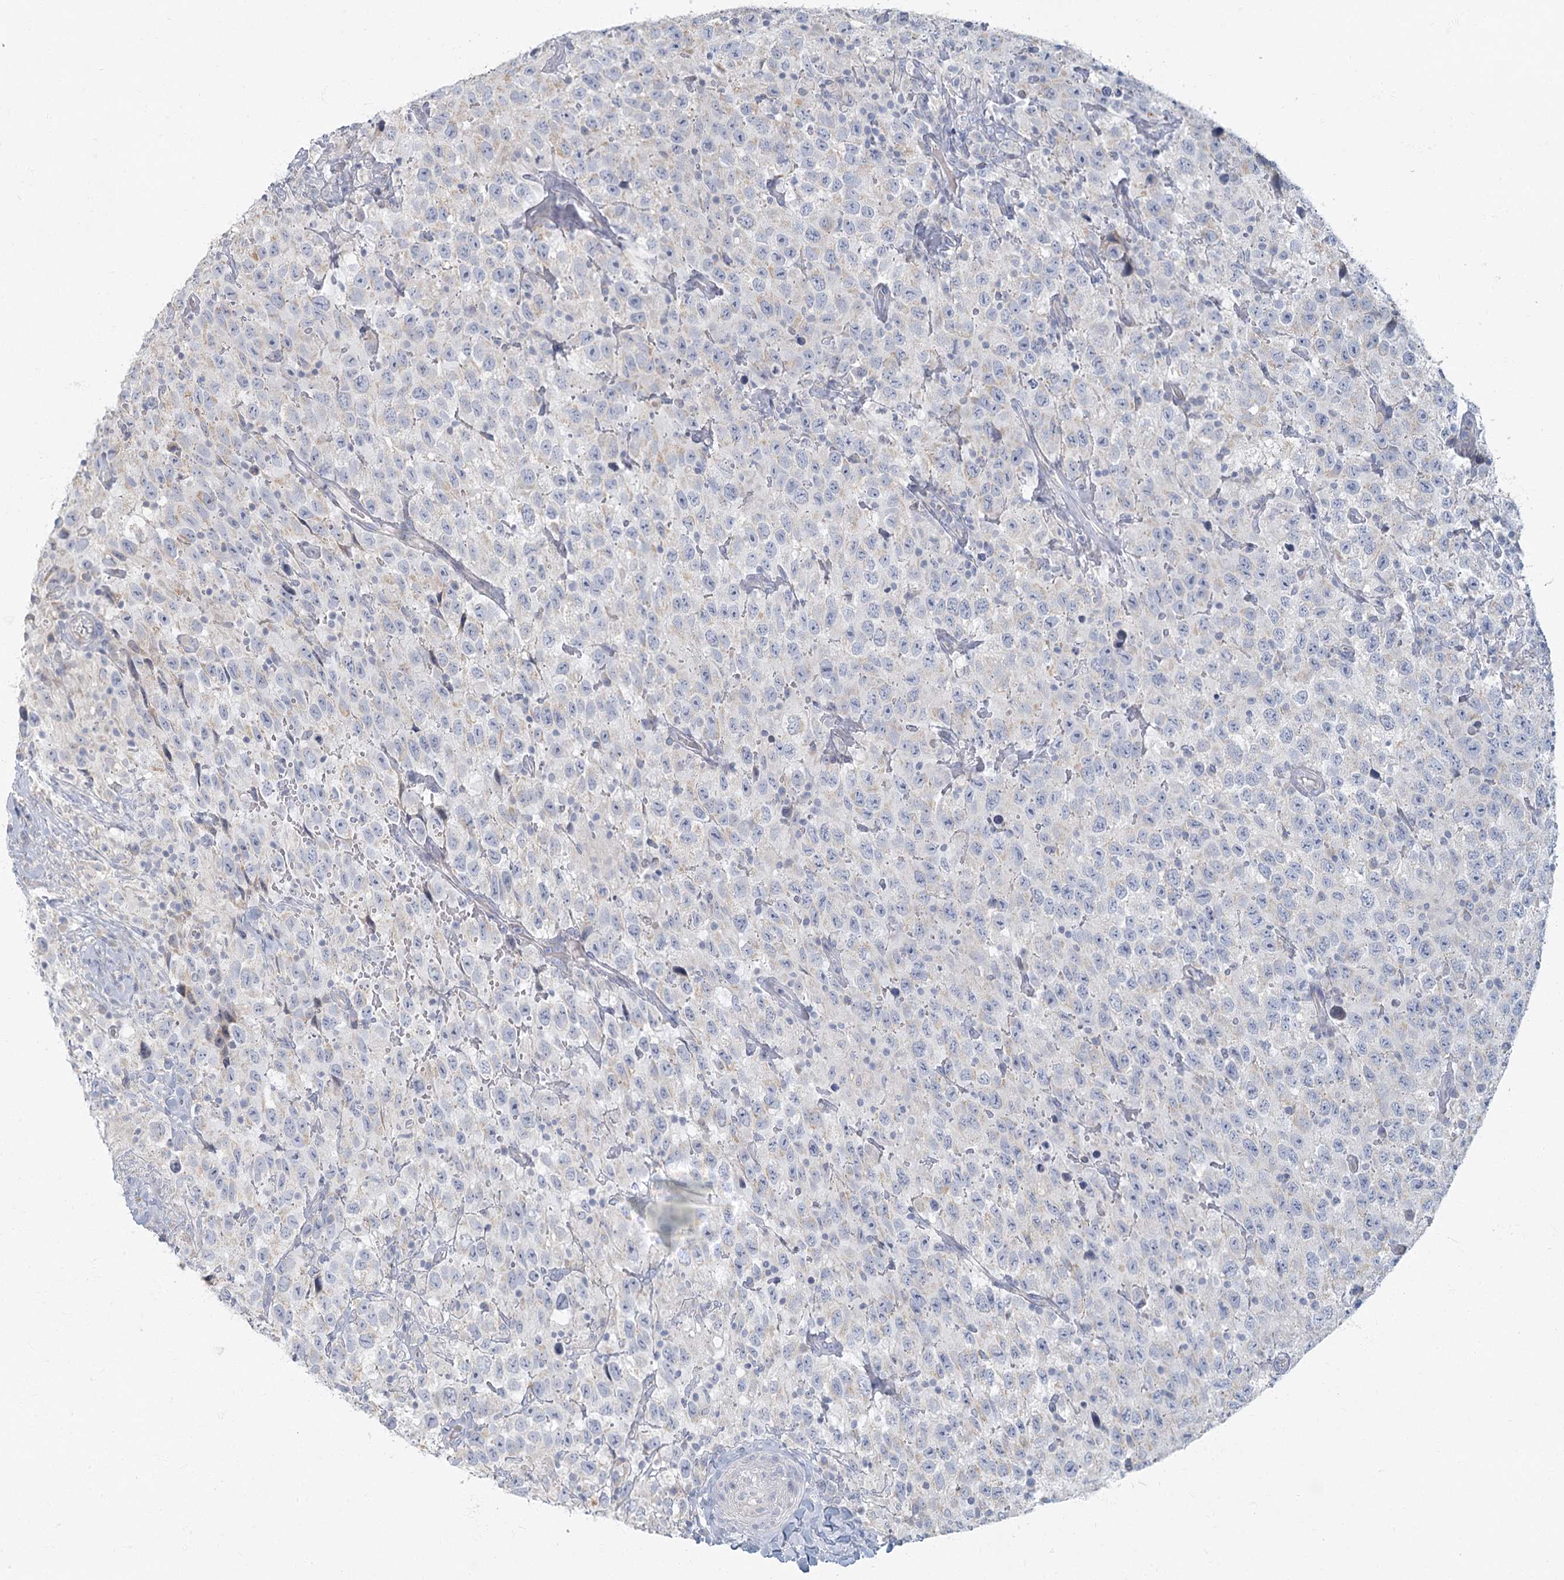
{"staining": {"intensity": "negative", "quantity": "none", "location": "none"}, "tissue": "testis cancer", "cell_type": "Tumor cells", "image_type": "cancer", "snomed": [{"axis": "morphology", "description": "Seminoma, NOS"}, {"axis": "topography", "description": "Testis"}], "caption": "The immunohistochemistry (IHC) histopathology image has no significant expression in tumor cells of testis cancer (seminoma) tissue.", "gene": "FAM110C", "patient": {"sex": "male", "age": 41}}